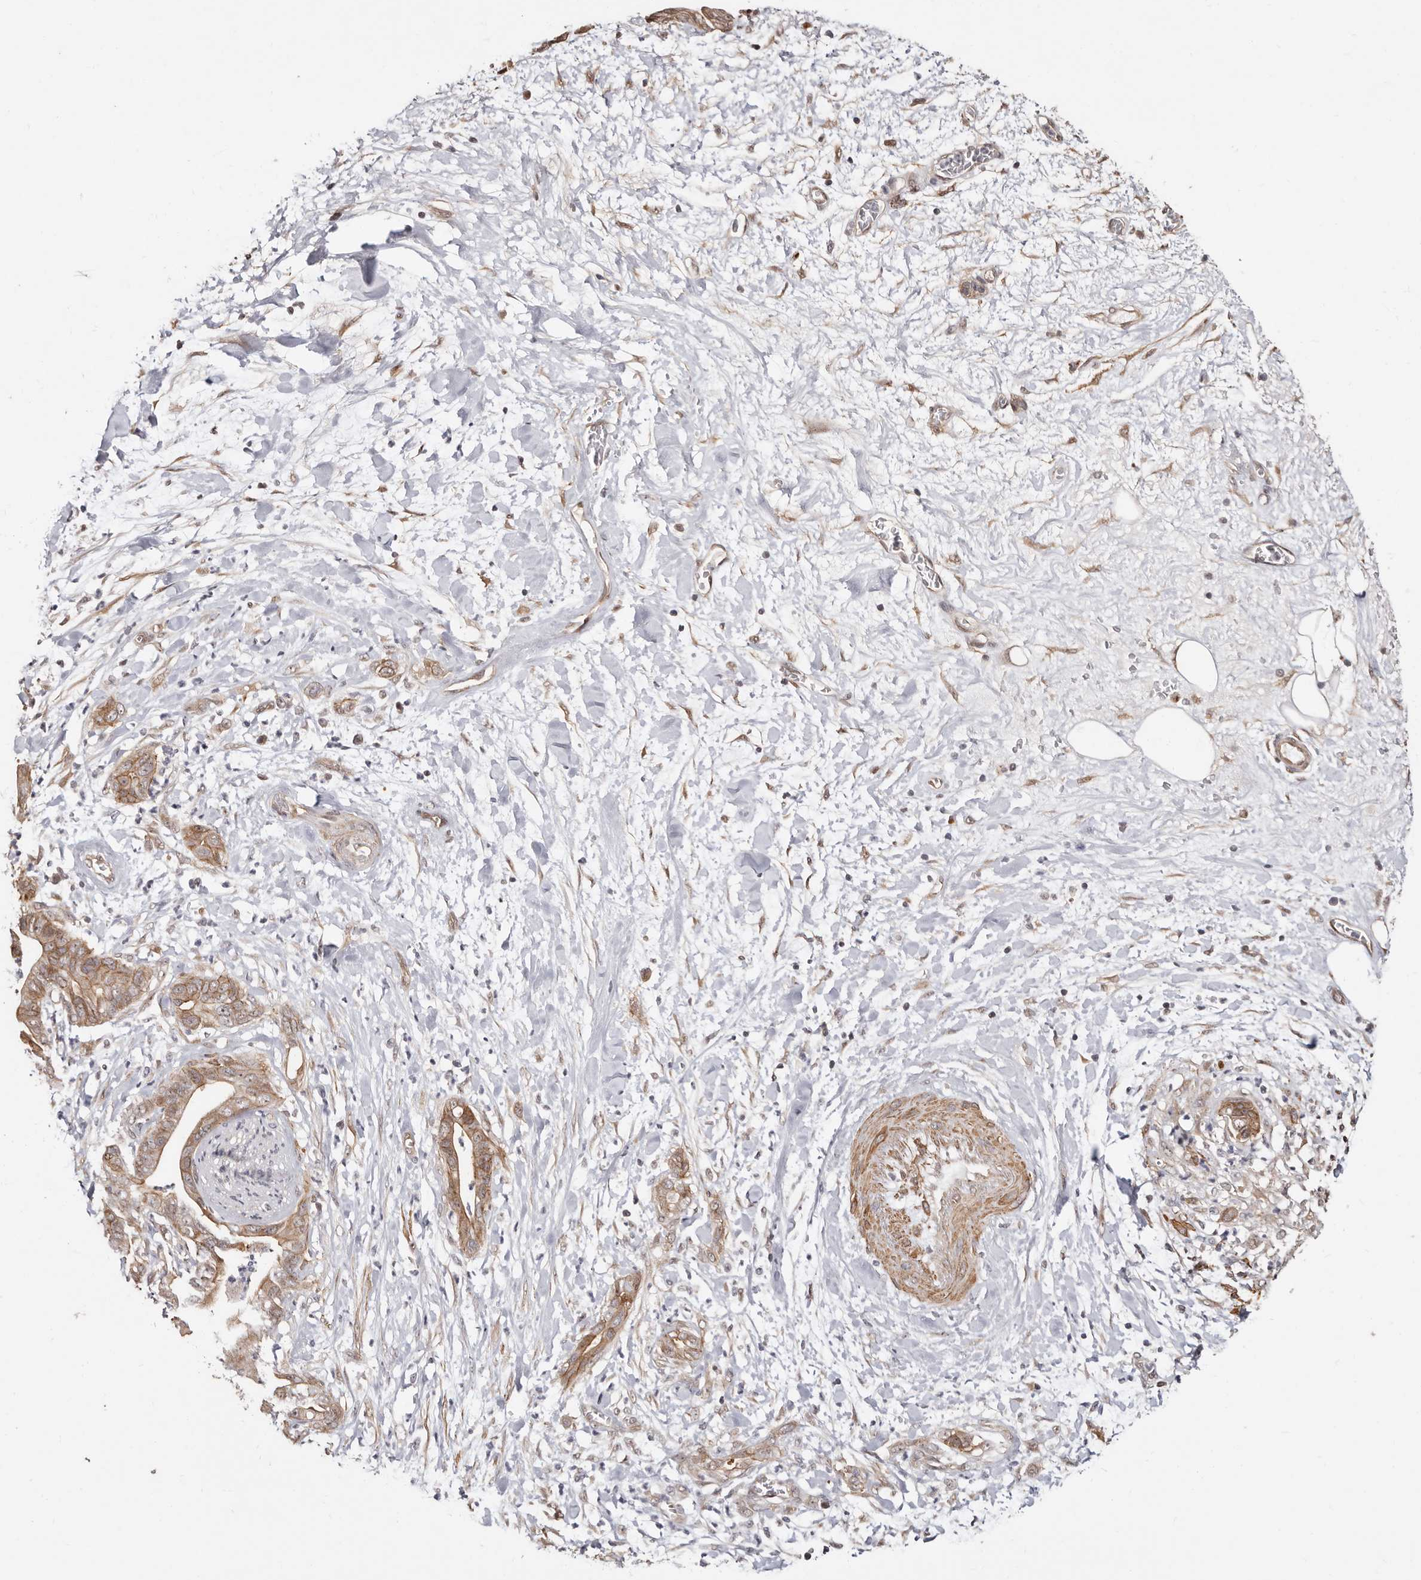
{"staining": {"intensity": "moderate", "quantity": ">75%", "location": "cytoplasmic/membranous"}, "tissue": "pancreatic cancer", "cell_type": "Tumor cells", "image_type": "cancer", "snomed": [{"axis": "morphology", "description": "Adenocarcinoma, NOS"}, {"axis": "topography", "description": "Pancreas"}], "caption": "Immunohistochemical staining of human pancreatic cancer exhibits medium levels of moderate cytoplasmic/membranous staining in about >75% of tumor cells. (DAB = brown stain, brightfield microscopy at high magnification).", "gene": "TRIP13", "patient": {"sex": "female", "age": 78}}